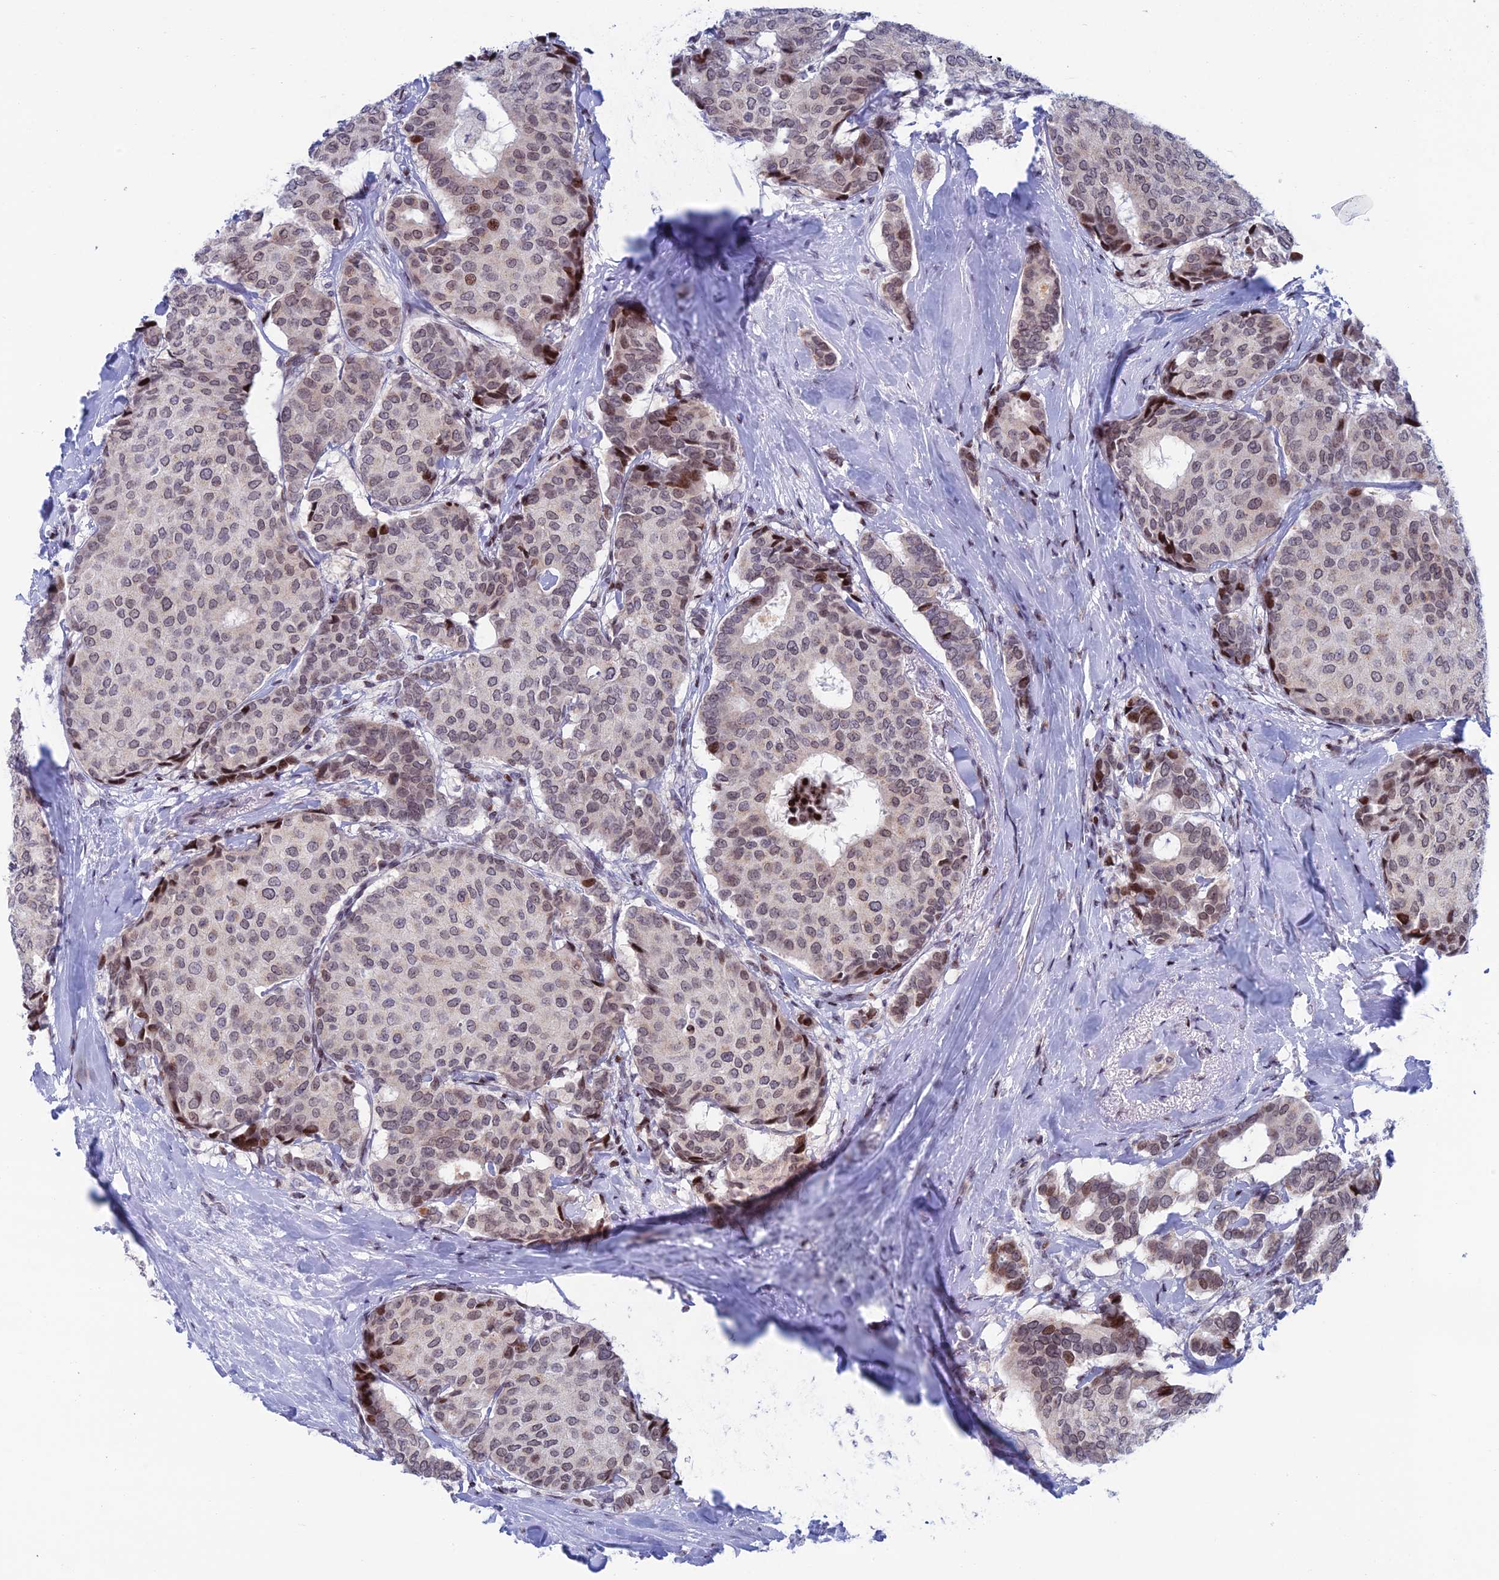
{"staining": {"intensity": "moderate", "quantity": "<25%", "location": "nuclear"}, "tissue": "breast cancer", "cell_type": "Tumor cells", "image_type": "cancer", "snomed": [{"axis": "morphology", "description": "Duct carcinoma"}, {"axis": "topography", "description": "Breast"}], "caption": "This is an image of immunohistochemistry (IHC) staining of invasive ductal carcinoma (breast), which shows moderate staining in the nuclear of tumor cells.", "gene": "AFF3", "patient": {"sex": "female", "age": 75}}